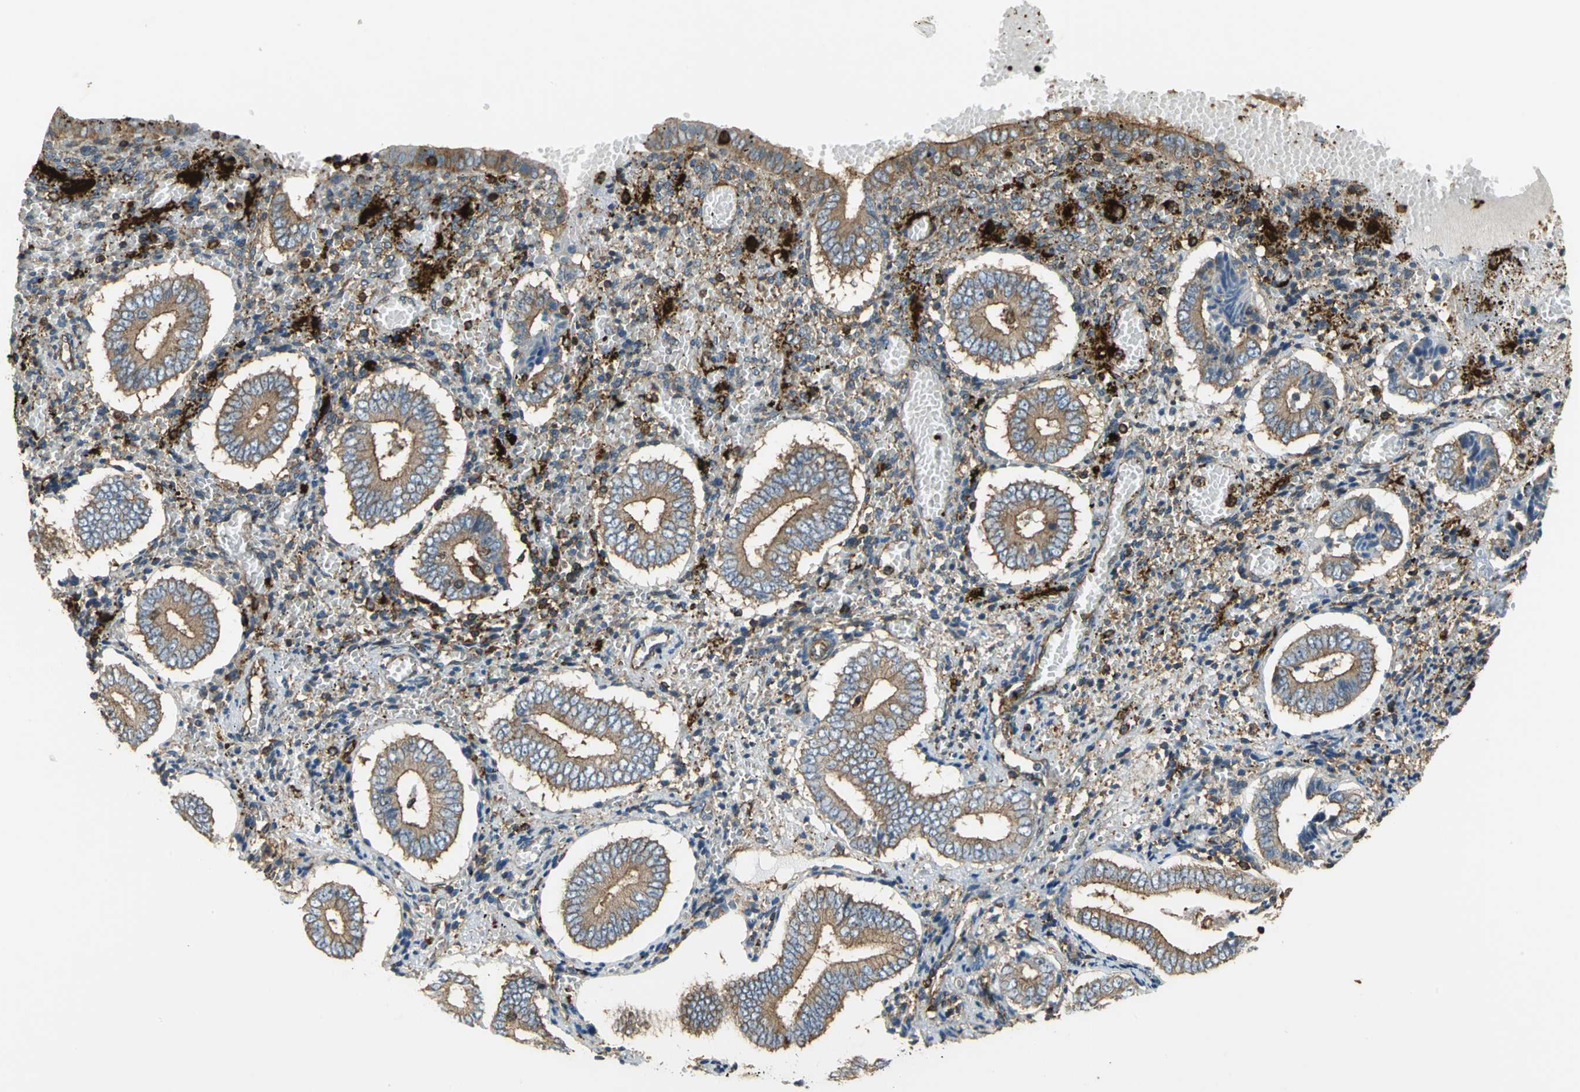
{"staining": {"intensity": "weak", "quantity": ">75%", "location": "cytoplasmic/membranous"}, "tissue": "endometrium", "cell_type": "Cells in endometrial stroma", "image_type": "normal", "snomed": [{"axis": "morphology", "description": "Normal tissue, NOS"}, {"axis": "topography", "description": "Endometrium"}], "caption": "Protein staining of normal endometrium shows weak cytoplasmic/membranous expression in about >75% of cells in endometrial stroma.", "gene": "TLN1", "patient": {"sex": "female", "age": 42}}